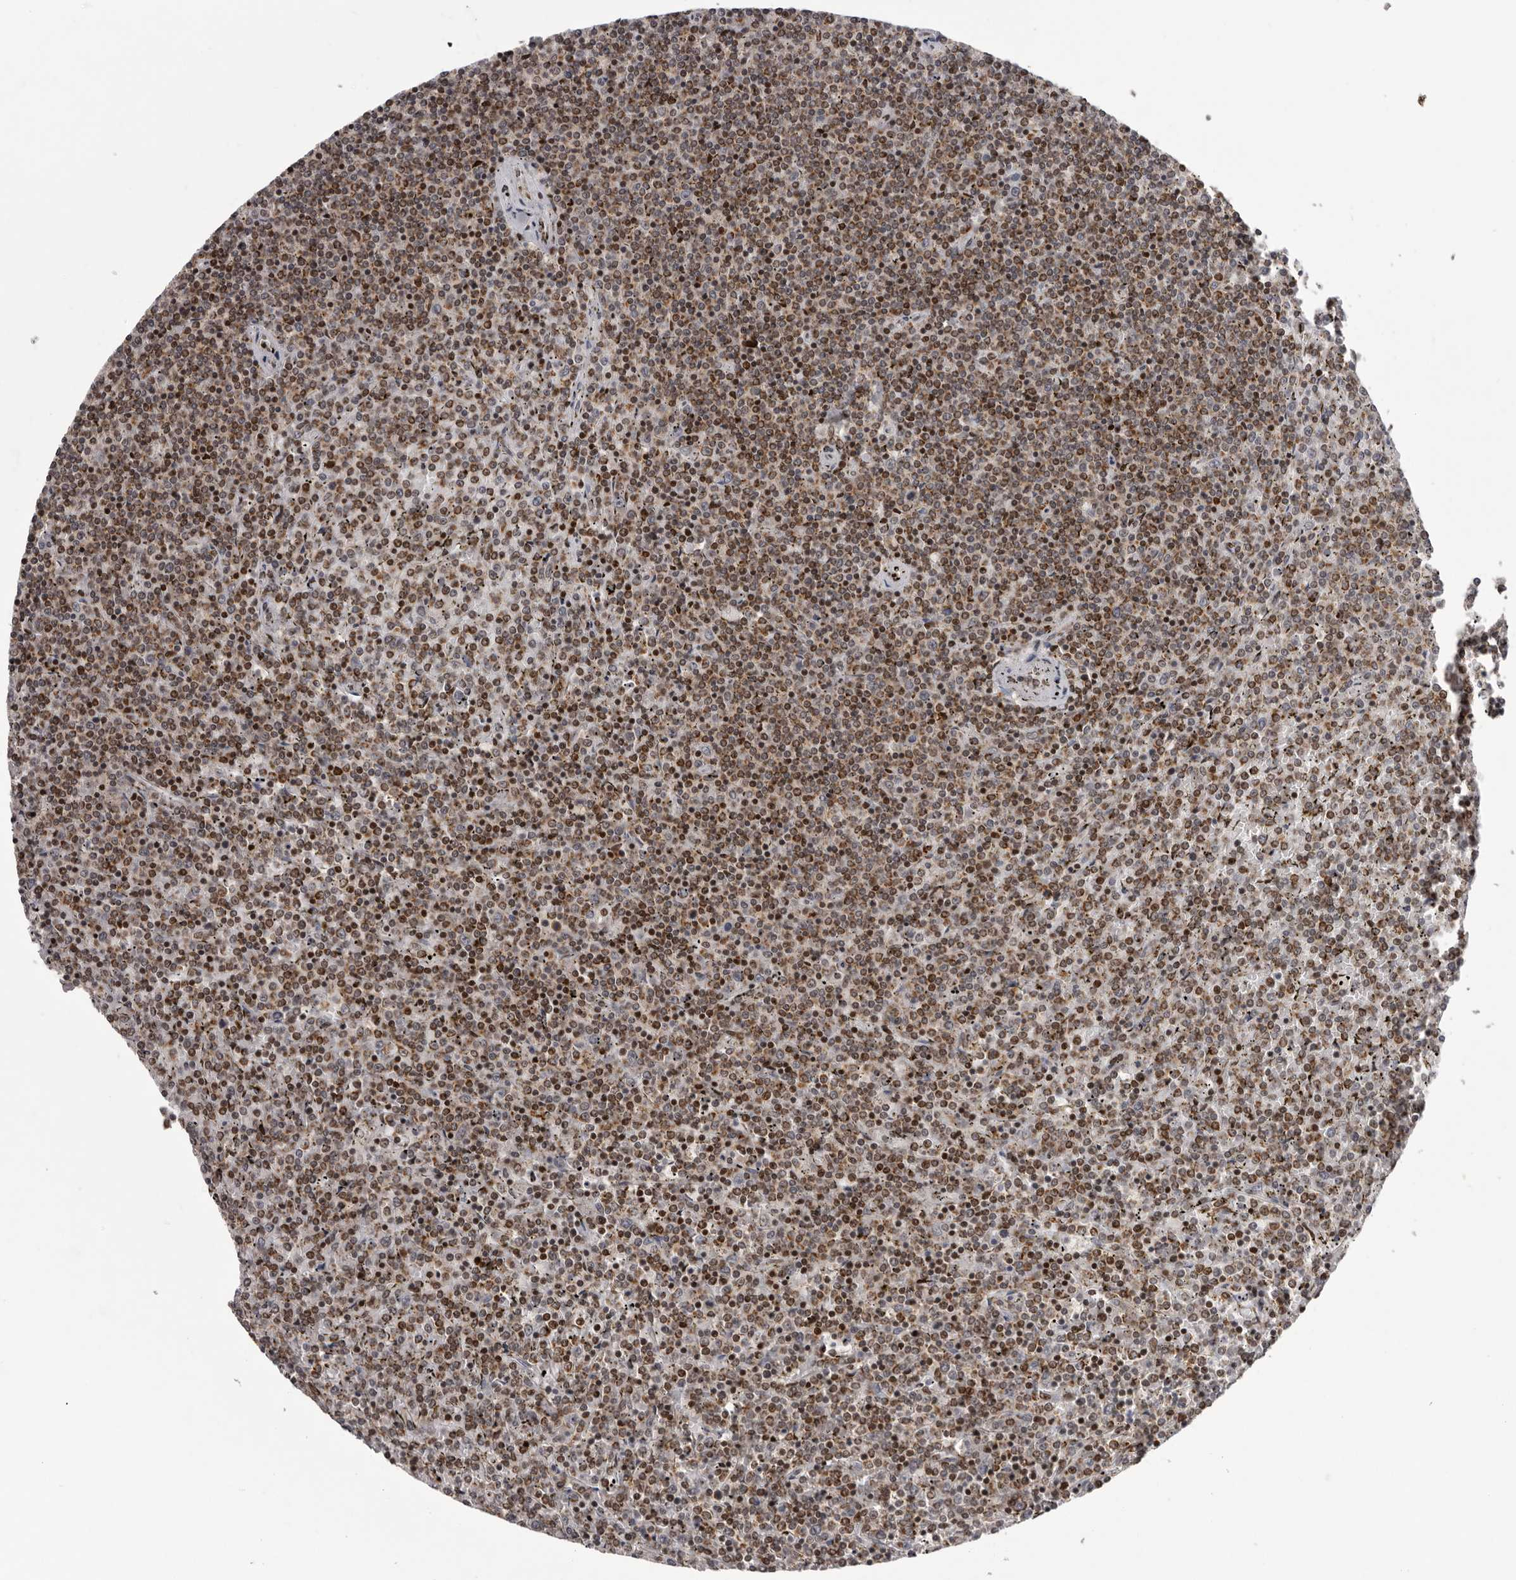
{"staining": {"intensity": "moderate", "quantity": ">75%", "location": "cytoplasmic/membranous"}, "tissue": "lymphoma", "cell_type": "Tumor cells", "image_type": "cancer", "snomed": [{"axis": "morphology", "description": "Malignant lymphoma, non-Hodgkin's type, Low grade"}, {"axis": "topography", "description": "Spleen"}], "caption": "A high-resolution photomicrograph shows immunohistochemistry staining of lymphoma, which displays moderate cytoplasmic/membranous staining in approximately >75% of tumor cells. (DAB = brown stain, brightfield microscopy at high magnification).", "gene": "C17orf99", "patient": {"sex": "female", "age": 19}}